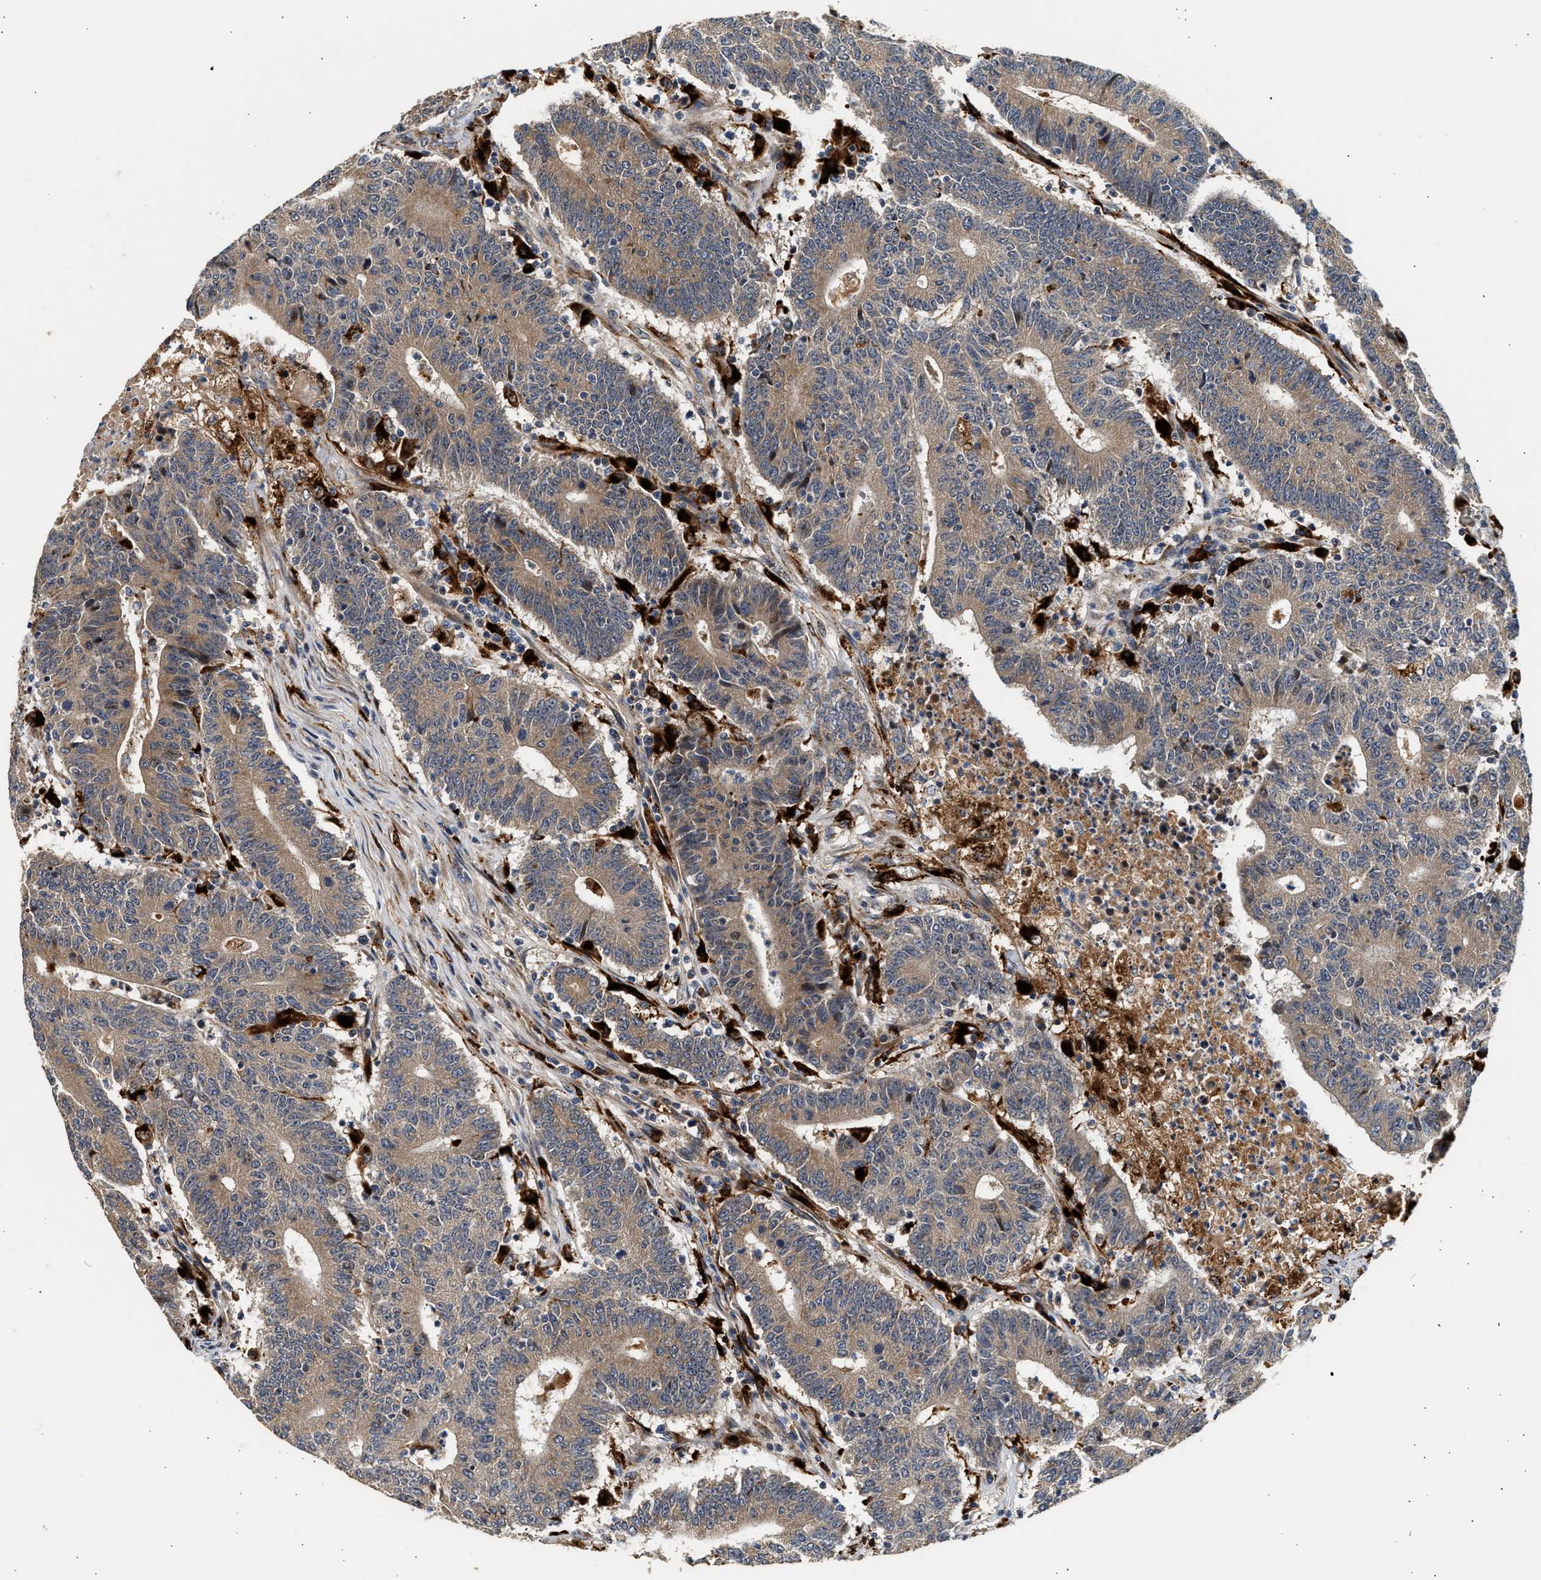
{"staining": {"intensity": "moderate", "quantity": ">75%", "location": "cytoplasmic/membranous"}, "tissue": "colorectal cancer", "cell_type": "Tumor cells", "image_type": "cancer", "snomed": [{"axis": "morphology", "description": "Normal tissue, NOS"}, {"axis": "morphology", "description": "Adenocarcinoma, NOS"}, {"axis": "topography", "description": "Colon"}], "caption": "High-magnification brightfield microscopy of colorectal adenocarcinoma stained with DAB (brown) and counterstained with hematoxylin (blue). tumor cells exhibit moderate cytoplasmic/membranous staining is present in approximately>75% of cells. Using DAB (3,3'-diaminobenzidine) (brown) and hematoxylin (blue) stains, captured at high magnification using brightfield microscopy.", "gene": "PLD3", "patient": {"sex": "female", "age": 75}}